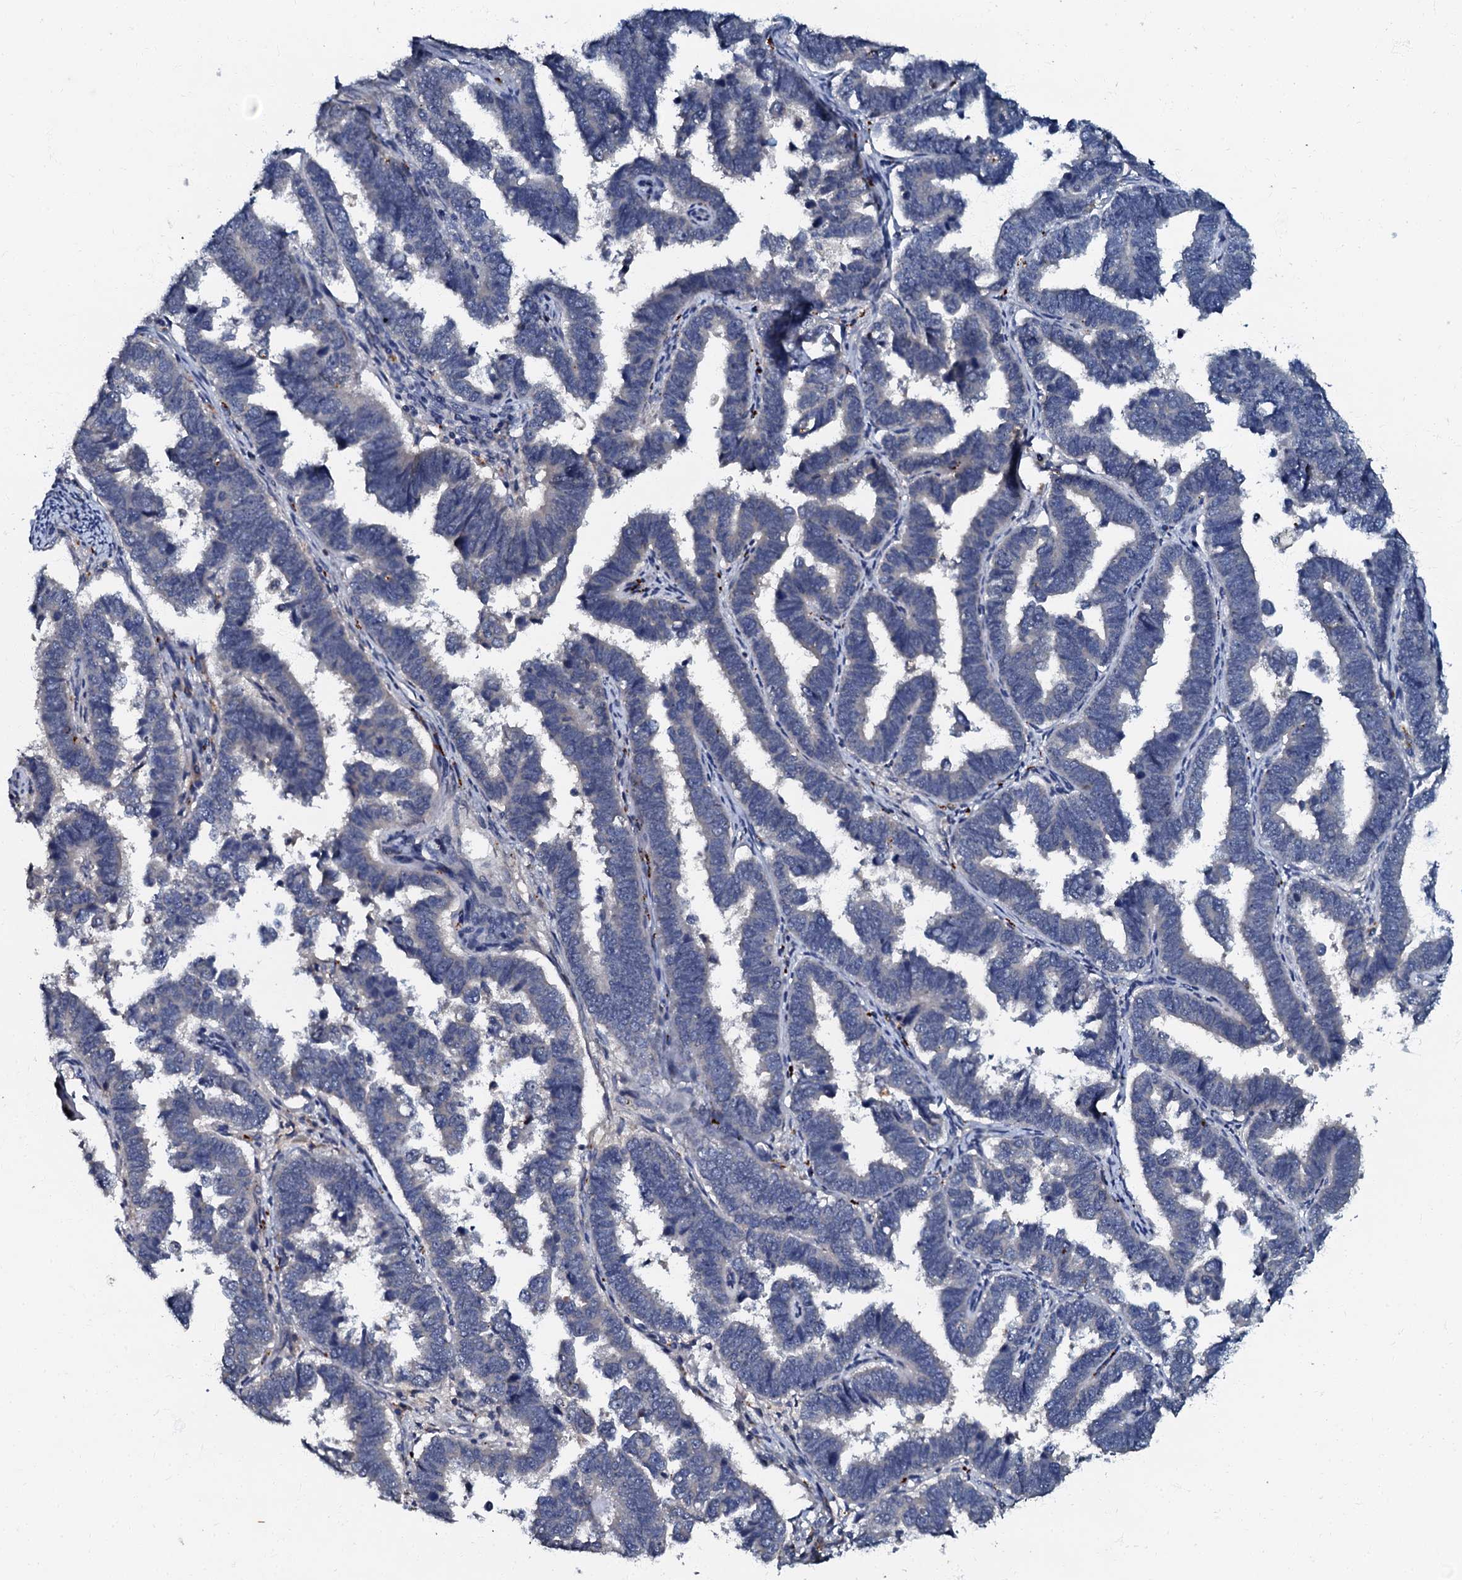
{"staining": {"intensity": "negative", "quantity": "none", "location": "none"}, "tissue": "endometrial cancer", "cell_type": "Tumor cells", "image_type": "cancer", "snomed": [{"axis": "morphology", "description": "Adenocarcinoma, NOS"}, {"axis": "topography", "description": "Endometrium"}], "caption": "The IHC micrograph has no significant positivity in tumor cells of adenocarcinoma (endometrial) tissue. The staining was performed using DAB (3,3'-diaminobenzidine) to visualize the protein expression in brown, while the nuclei were stained in blue with hematoxylin (Magnification: 20x).", "gene": "OLAH", "patient": {"sex": "female", "age": 75}}